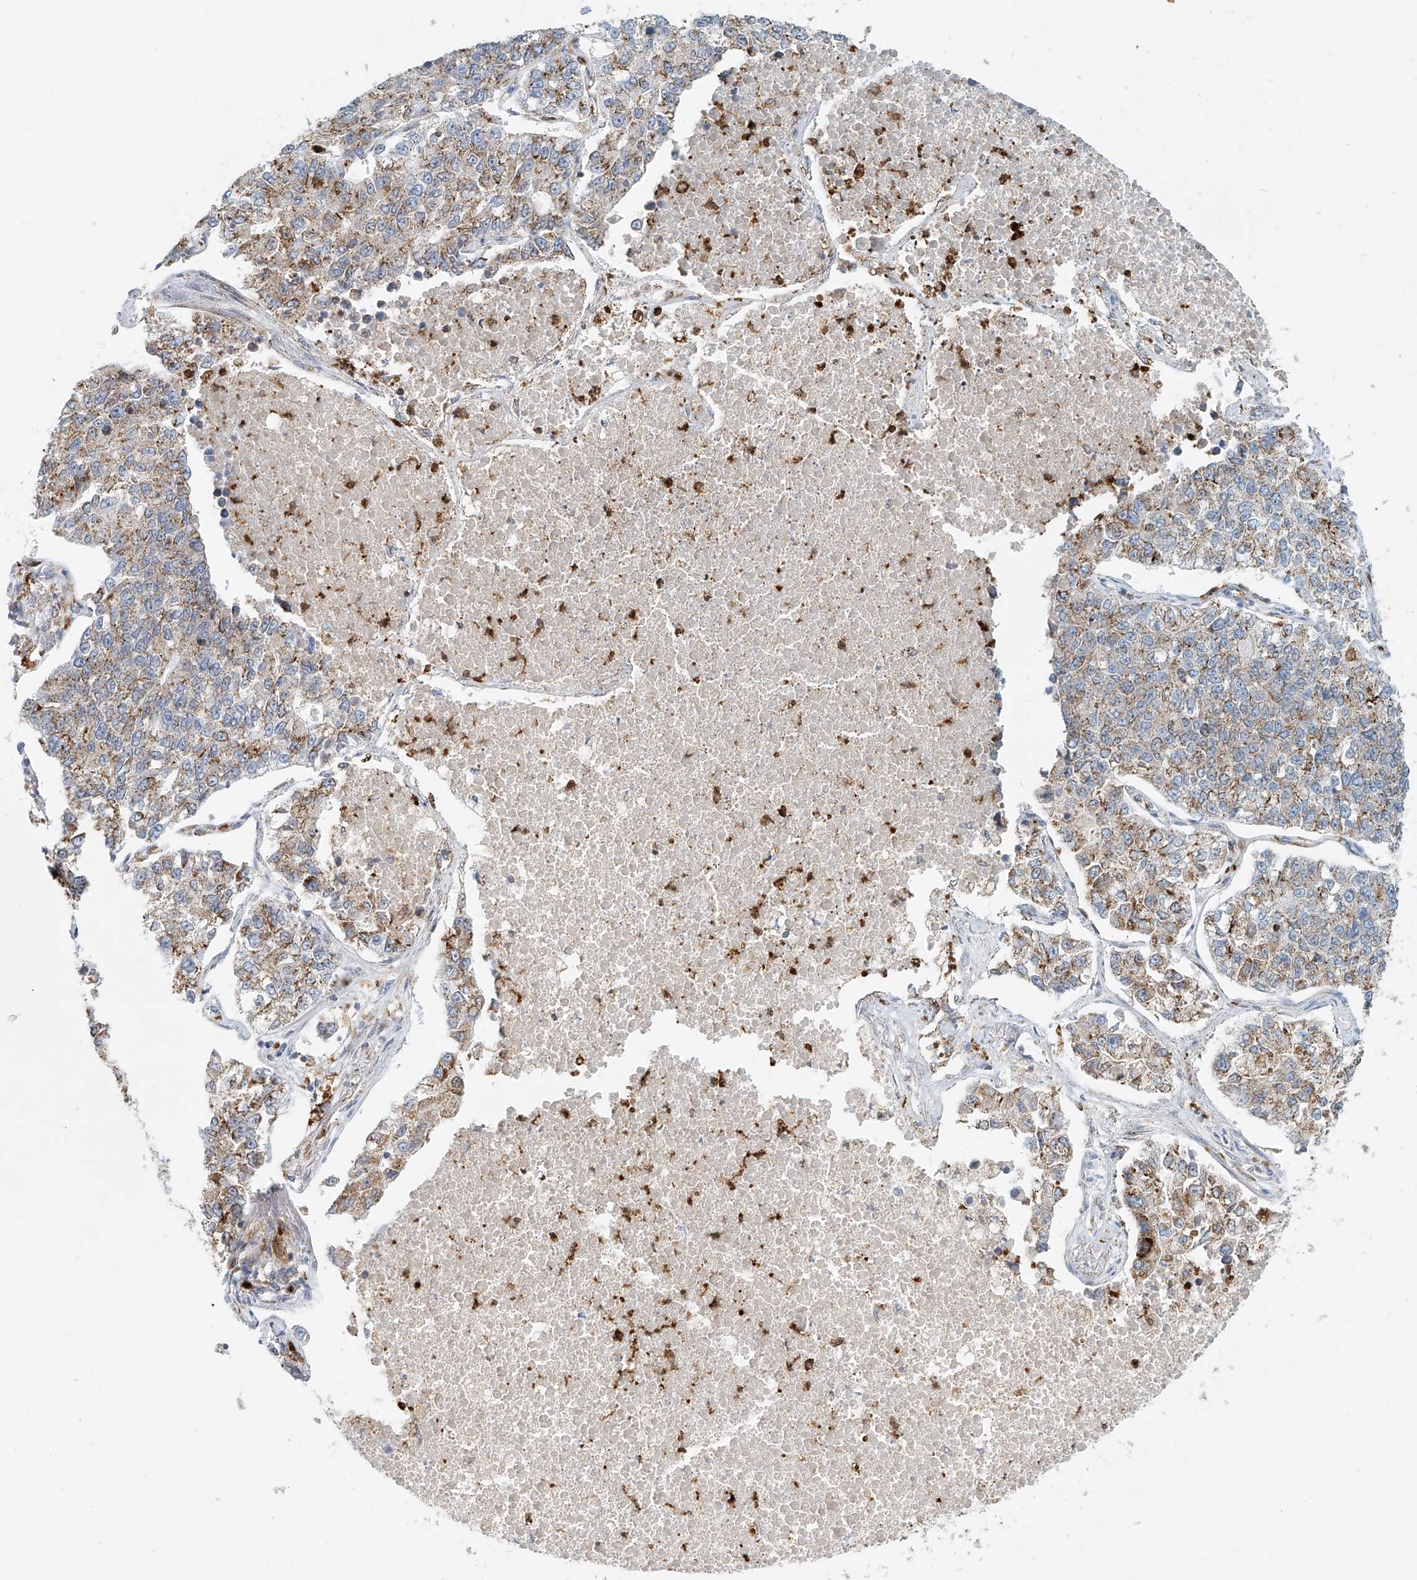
{"staining": {"intensity": "moderate", "quantity": ">75%", "location": "cytoplasmic/membranous"}, "tissue": "lung cancer", "cell_type": "Tumor cells", "image_type": "cancer", "snomed": [{"axis": "morphology", "description": "Adenocarcinoma, NOS"}, {"axis": "topography", "description": "Lung"}], "caption": "Protein analysis of lung cancer (adenocarcinoma) tissue displays moderate cytoplasmic/membranous expression in about >75% of tumor cells. The staining is performed using DAB (3,3'-diaminobenzidine) brown chromogen to label protein expression. The nuclei are counter-stained blue using hematoxylin.", "gene": "PTPRA", "patient": {"sex": "male", "age": 49}}